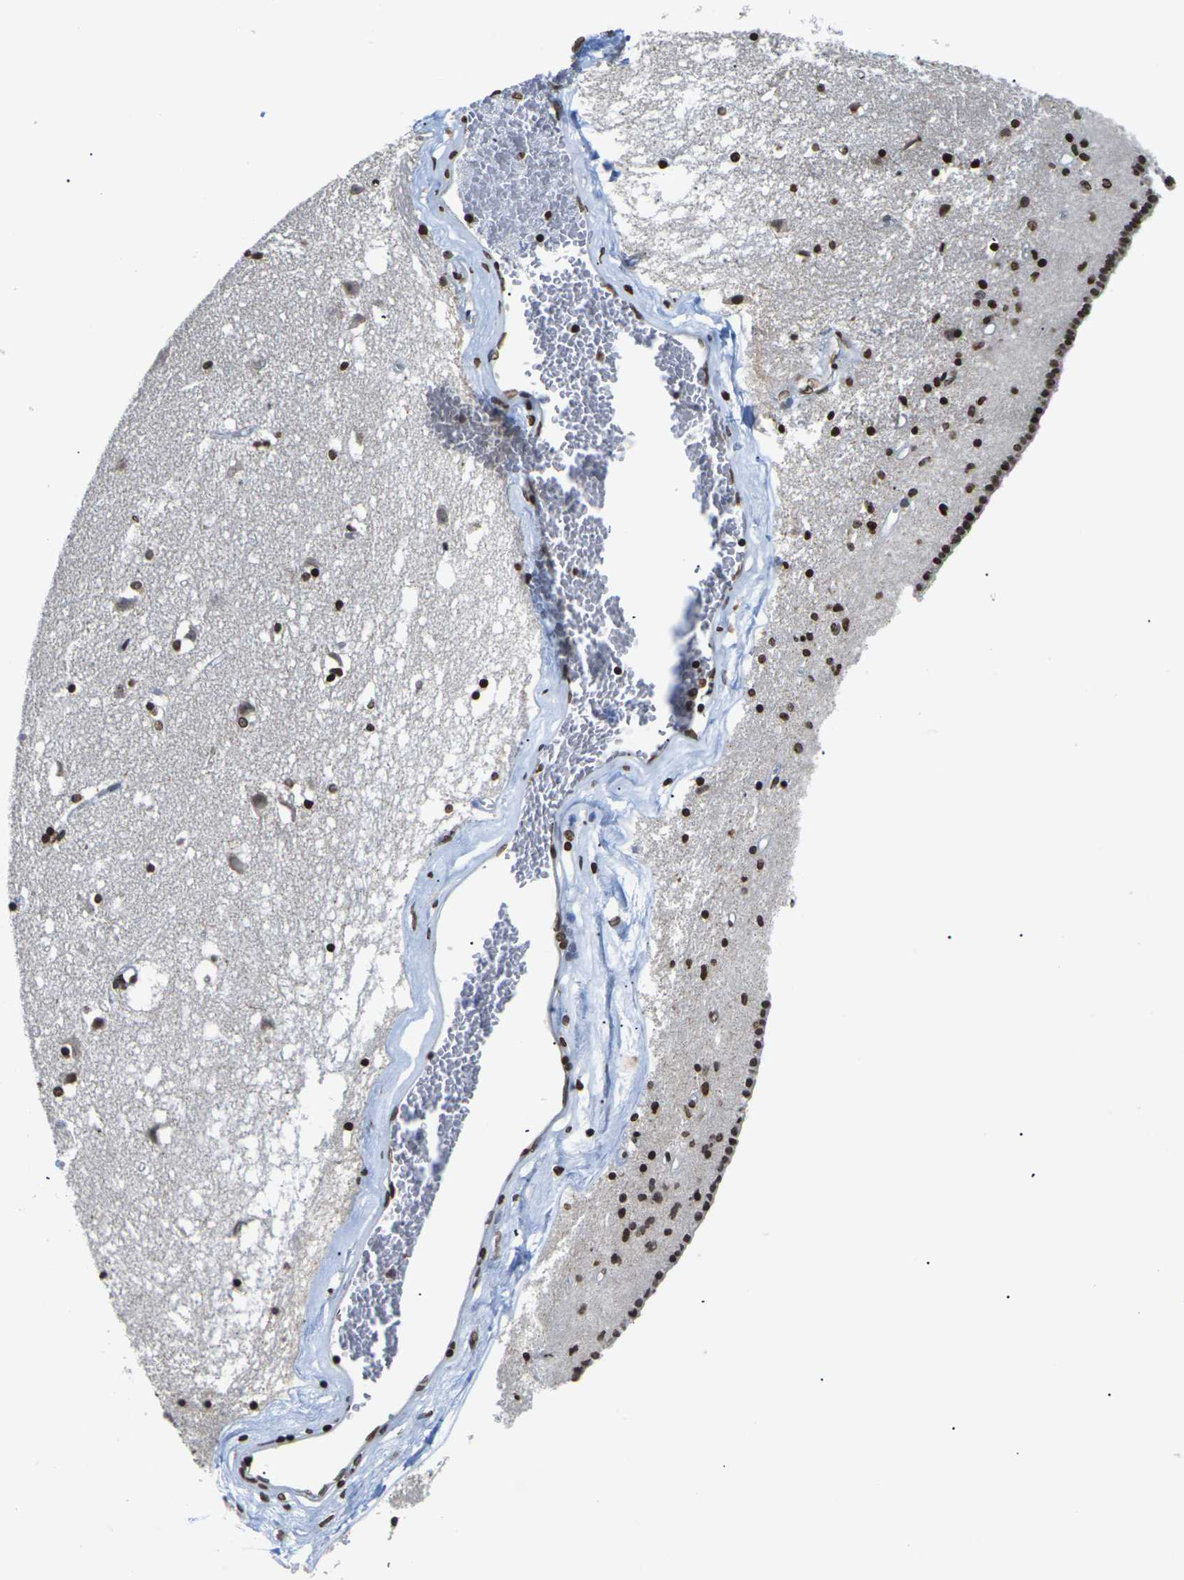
{"staining": {"intensity": "strong", "quantity": ">75%", "location": "nuclear"}, "tissue": "caudate", "cell_type": "Glial cells", "image_type": "normal", "snomed": [{"axis": "morphology", "description": "Normal tissue, NOS"}, {"axis": "topography", "description": "Lateral ventricle wall"}], "caption": "Immunohistochemical staining of benign caudate demonstrates >75% levels of strong nuclear protein staining in approximately >75% of glial cells. The staining is performed using DAB brown chromogen to label protein expression. The nuclei are counter-stained blue using hematoxylin.", "gene": "ETV5", "patient": {"sex": "male", "age": 45}}